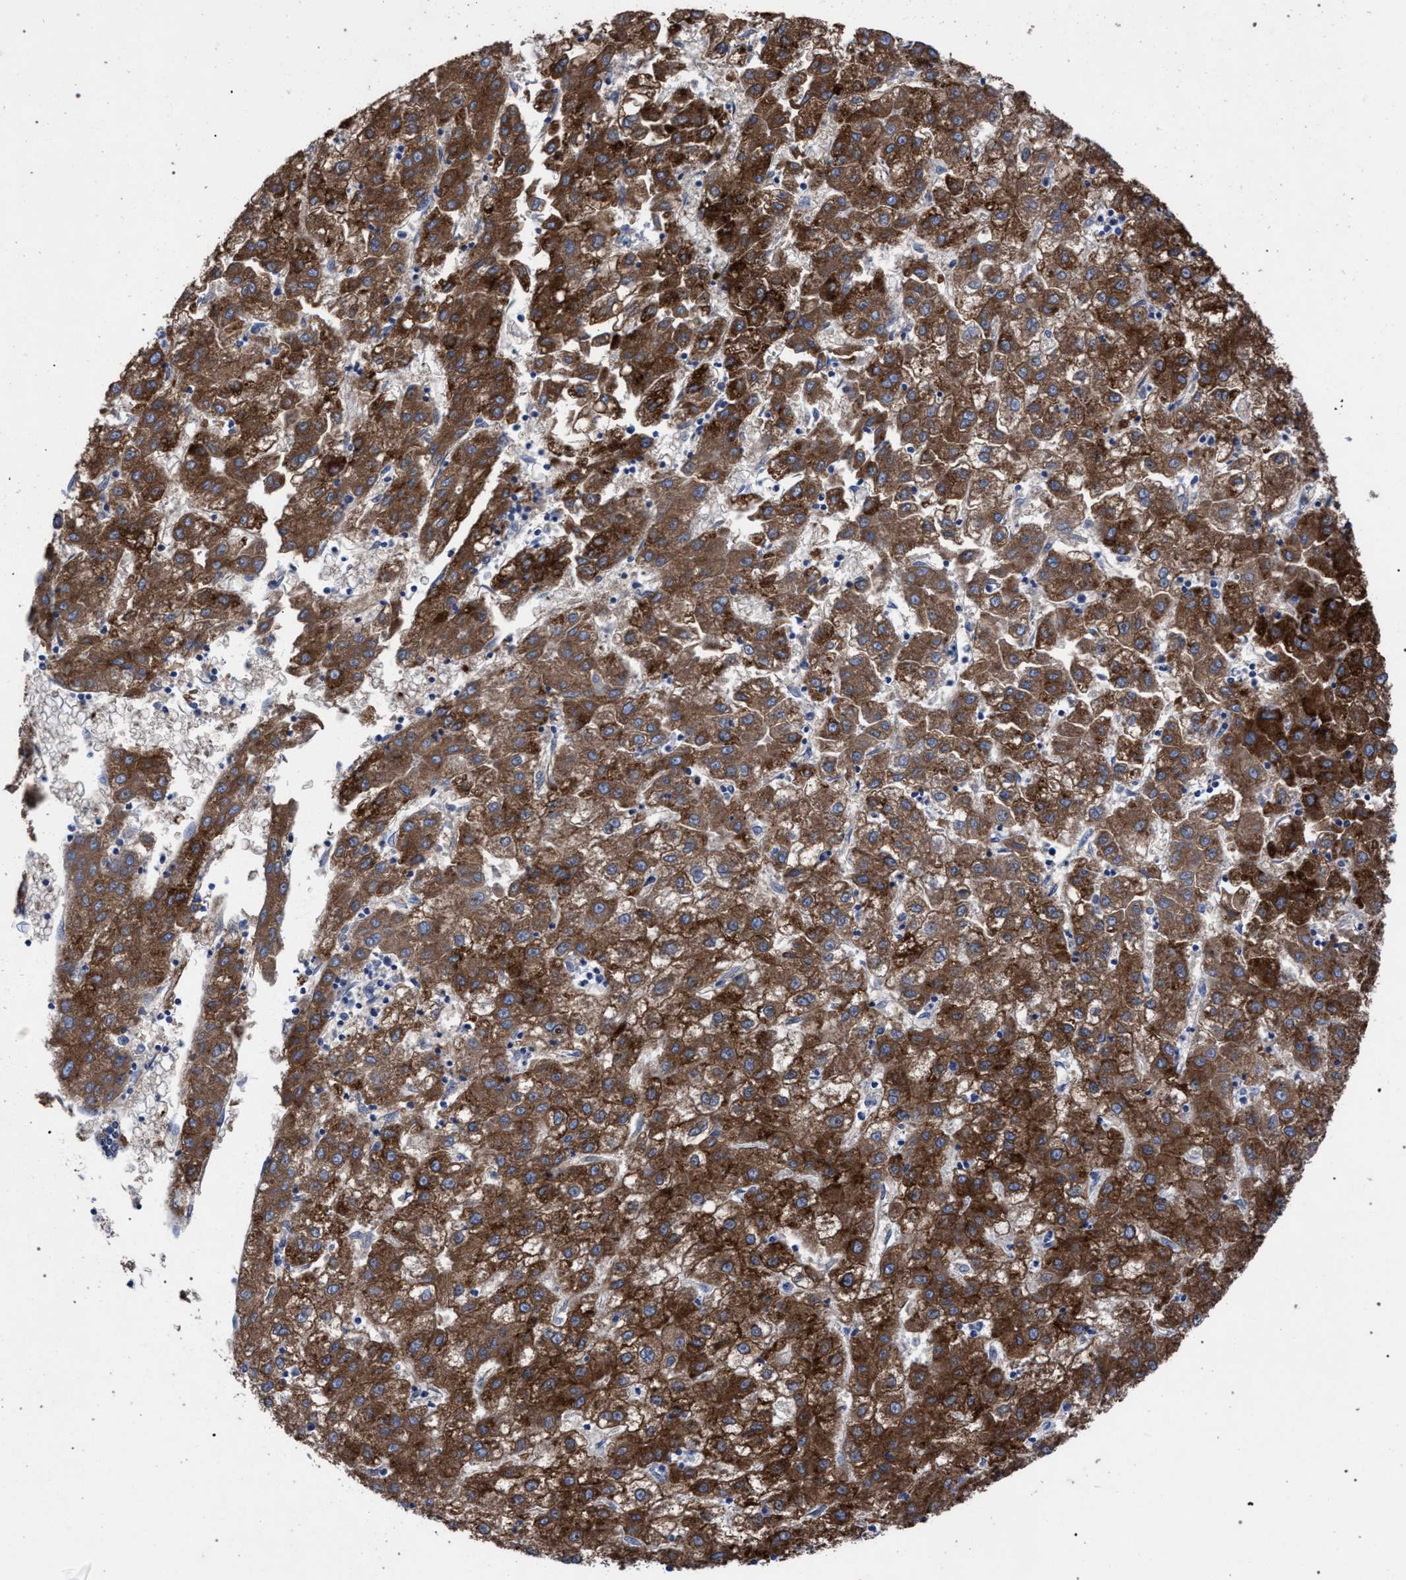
{"staining": {"intensity": "strong", "quantity": ">75%", "location": "cytoplasmic/membranous"}, "tissue": "liver cancer", "cell_type": "Tumor cells", "image_type": "cancer", "snomed": [{"axis": "morphology", "description": "Carcinoma, Hepatocellular, NOS"}, {"axis": "topography", "description": "Liver"}], "caption": "Immunohistochemistry (IHC) image of neoplastic tissue: human liver cancer stained using IHC displays high levels of strong protein expression localized specifically in the cytoplasmic/membranous of tumor cells, appearing as a cytoplasmic/membranous brown color.", "gene": "GMPR", "patient": {"sex": "male", "age": 72}}